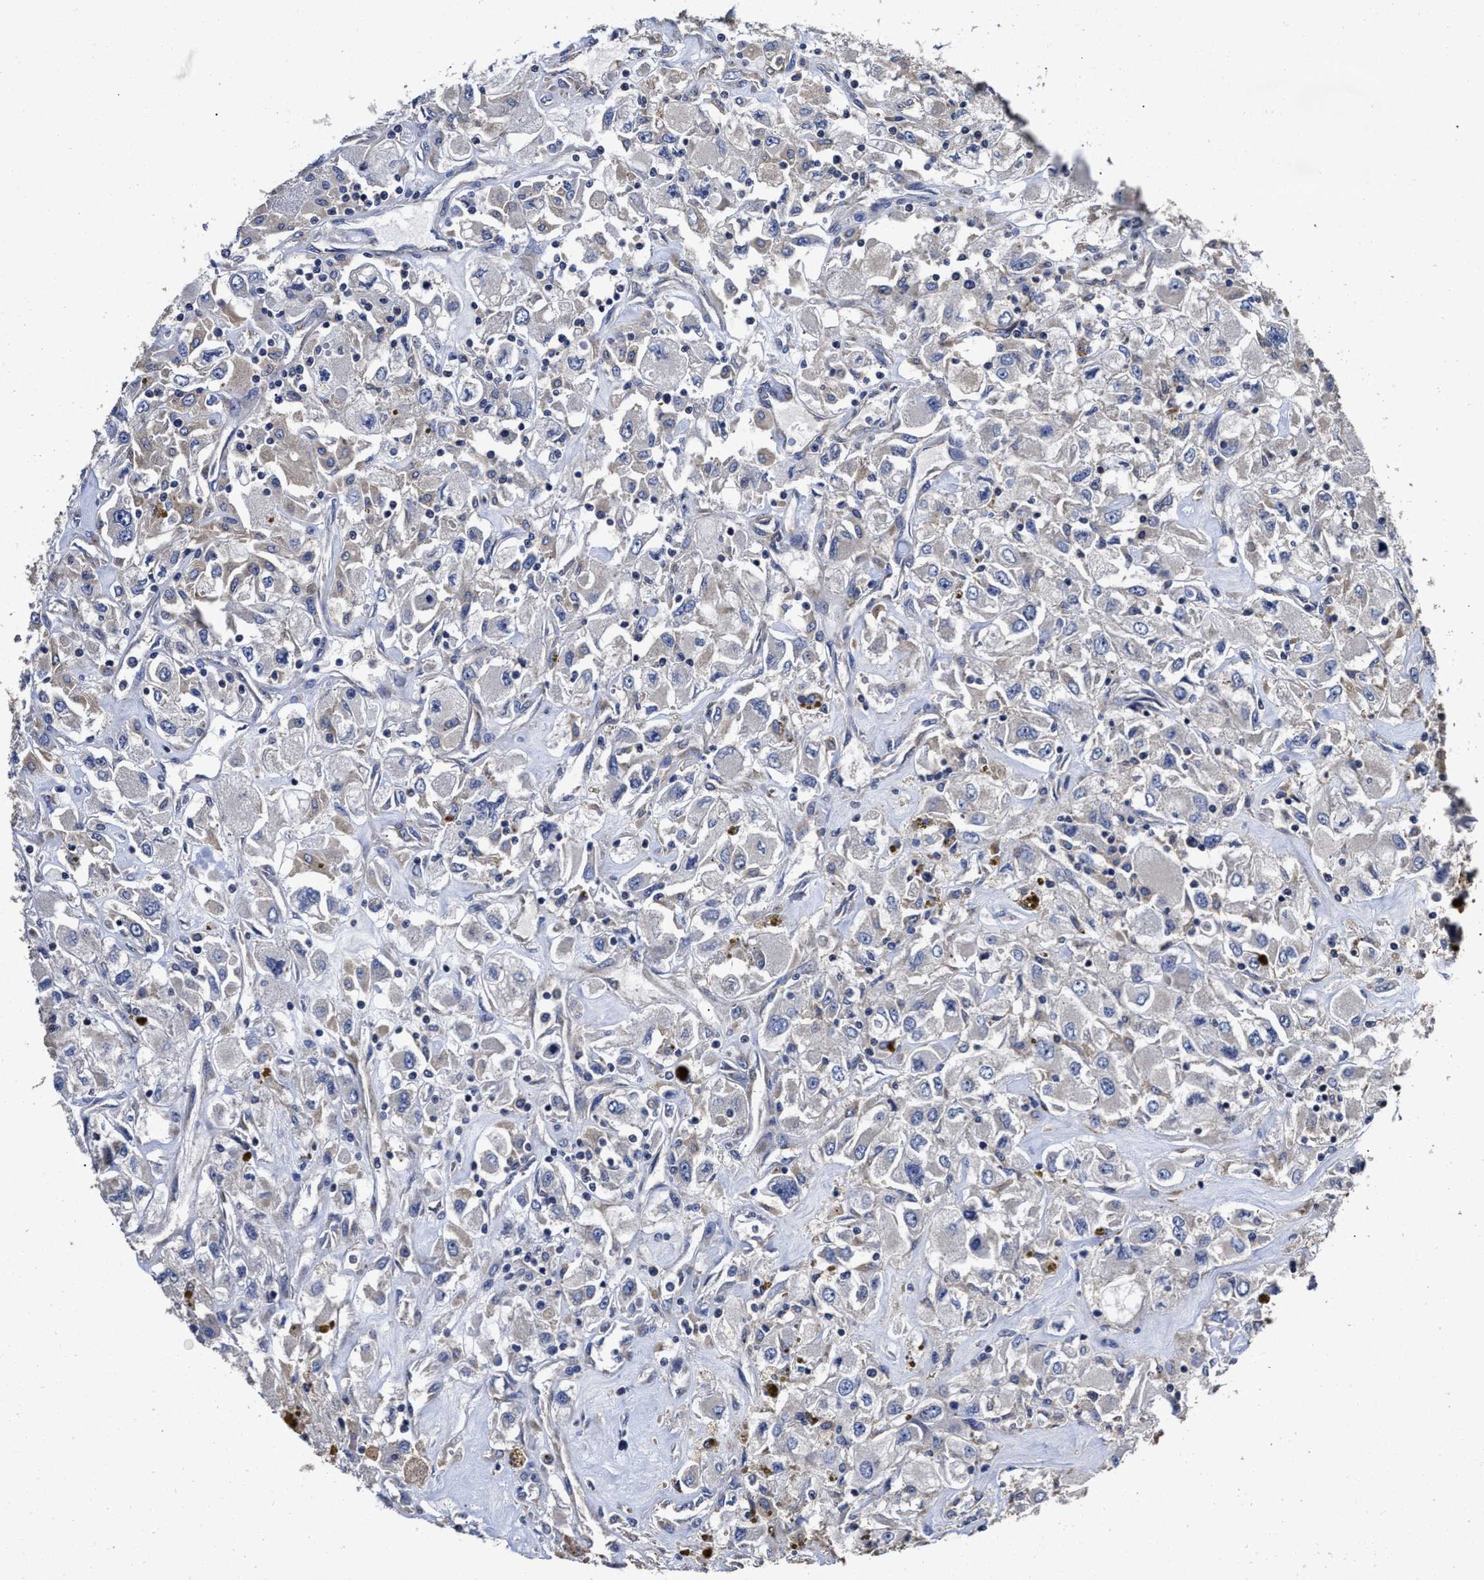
{"staining": {"intensity": "negative", "quantity": "none", "location": "none"}, "tissue": "renal cancer", "cell_type": "Tumor cells", "image_type": "cancer", "snomed": [{"axis": "morphology", "description": "Adenocarcinoma, NOS"}, {"axis": "topography", "description": "Kidney"}], "caption": "An IHC histopathology image of renal adenocarcinoma is shown. There is no staining in tumor cells of renal adenocarcinoma.", "gene": "AVEN", "patient": {"sex": "female", "age": 52}}